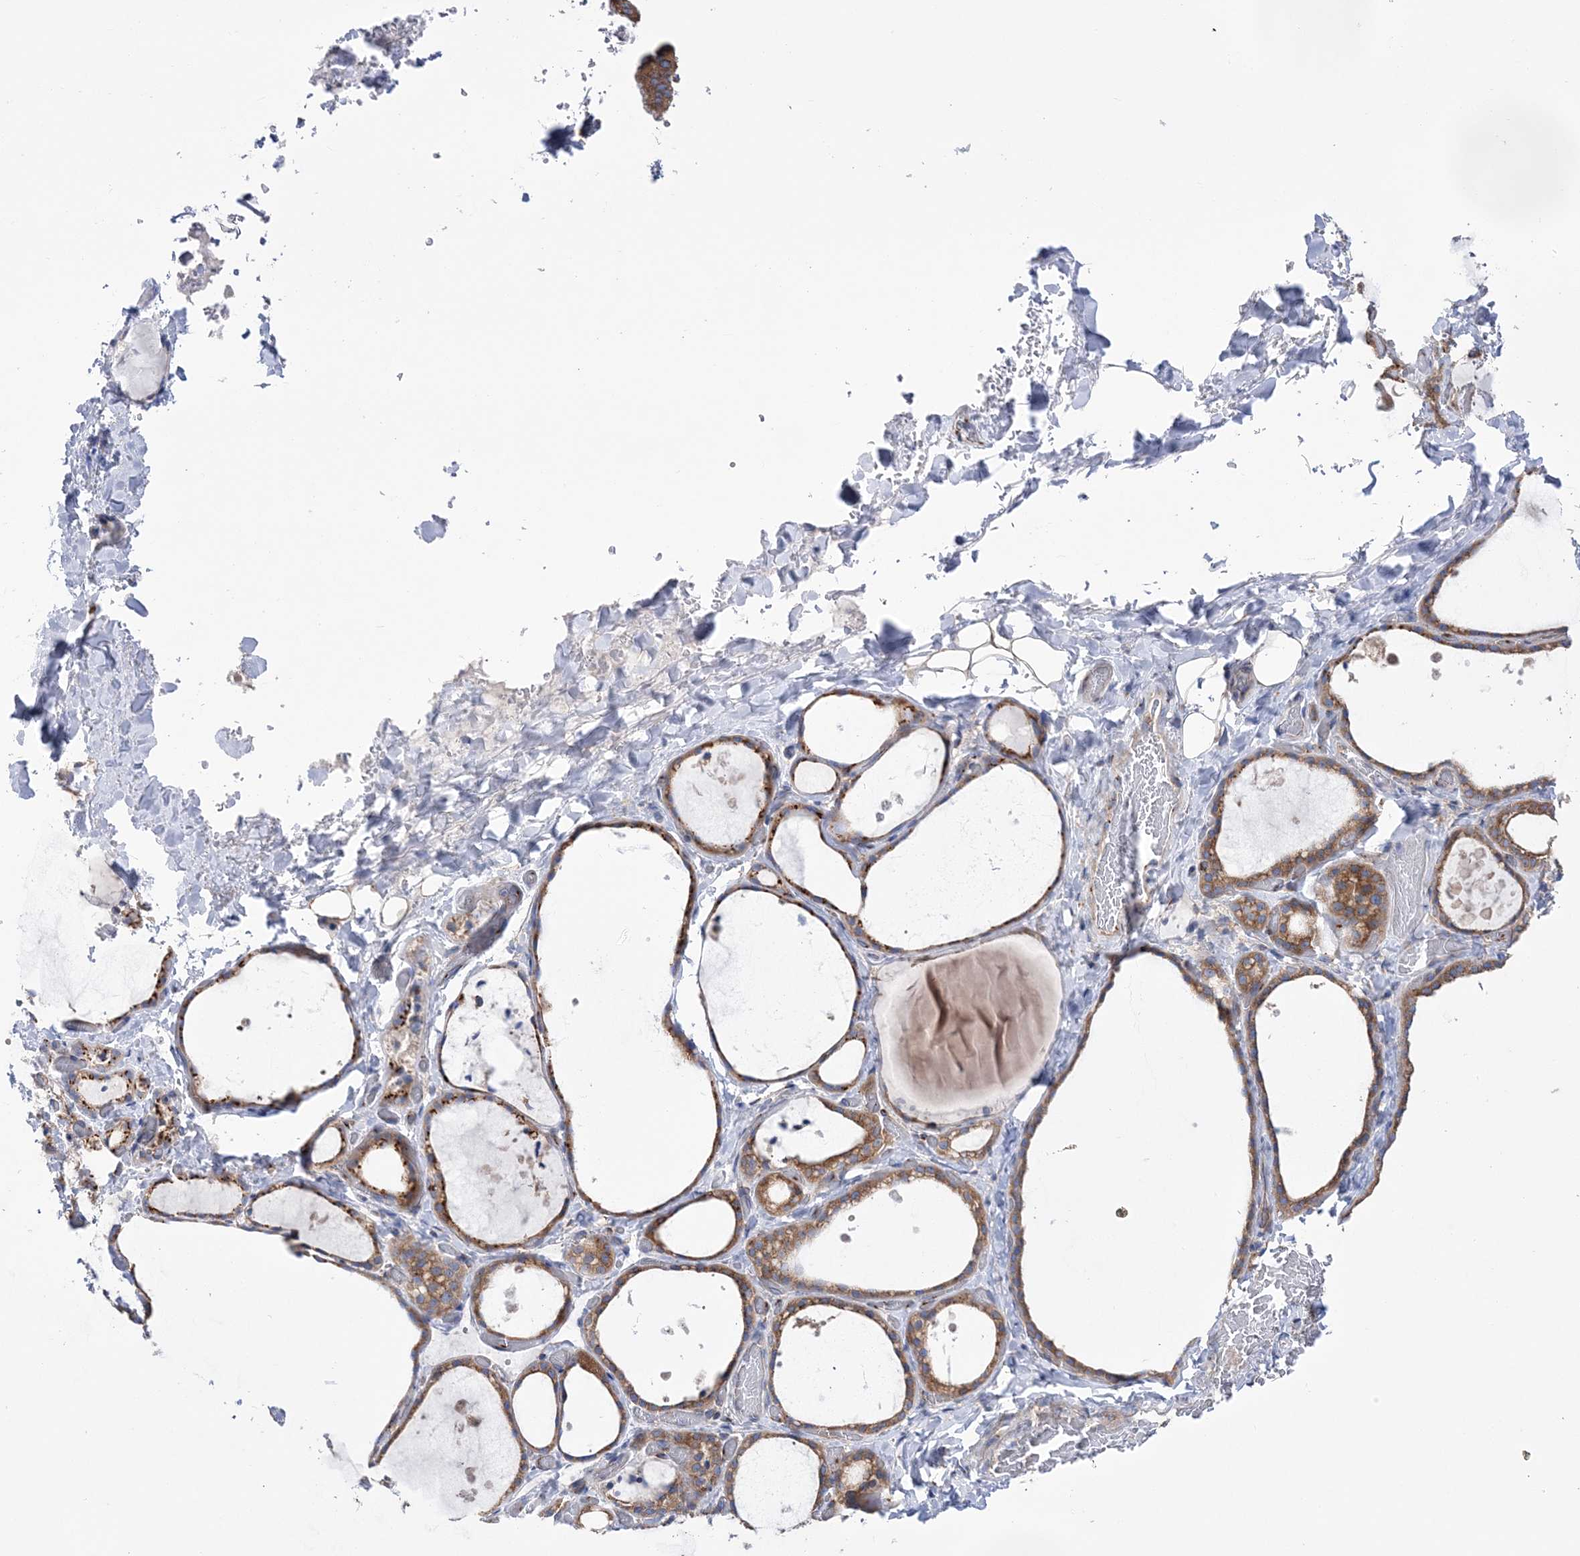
{"staining": {"intensity": "moderate", "quantity": ">75%", "location": "cytoplasmic/membranous"}, "tissue": "thyroid gland", "cell_type": "Glandular cells", "image_type": "normal", "snomed": [{"axis": "morphology", "description": "Normal tissue, NOS"}, {"axis": "topography", "description": "Thyroid gland"}], "caption": "Thyroid gland stained for a protein (brown) exhibits moderate cytoplasmic/membranous positive staining in about >75% of glandular cells.", "gene": "COPB2", "patient": {"sex": "female", "age": 44}}